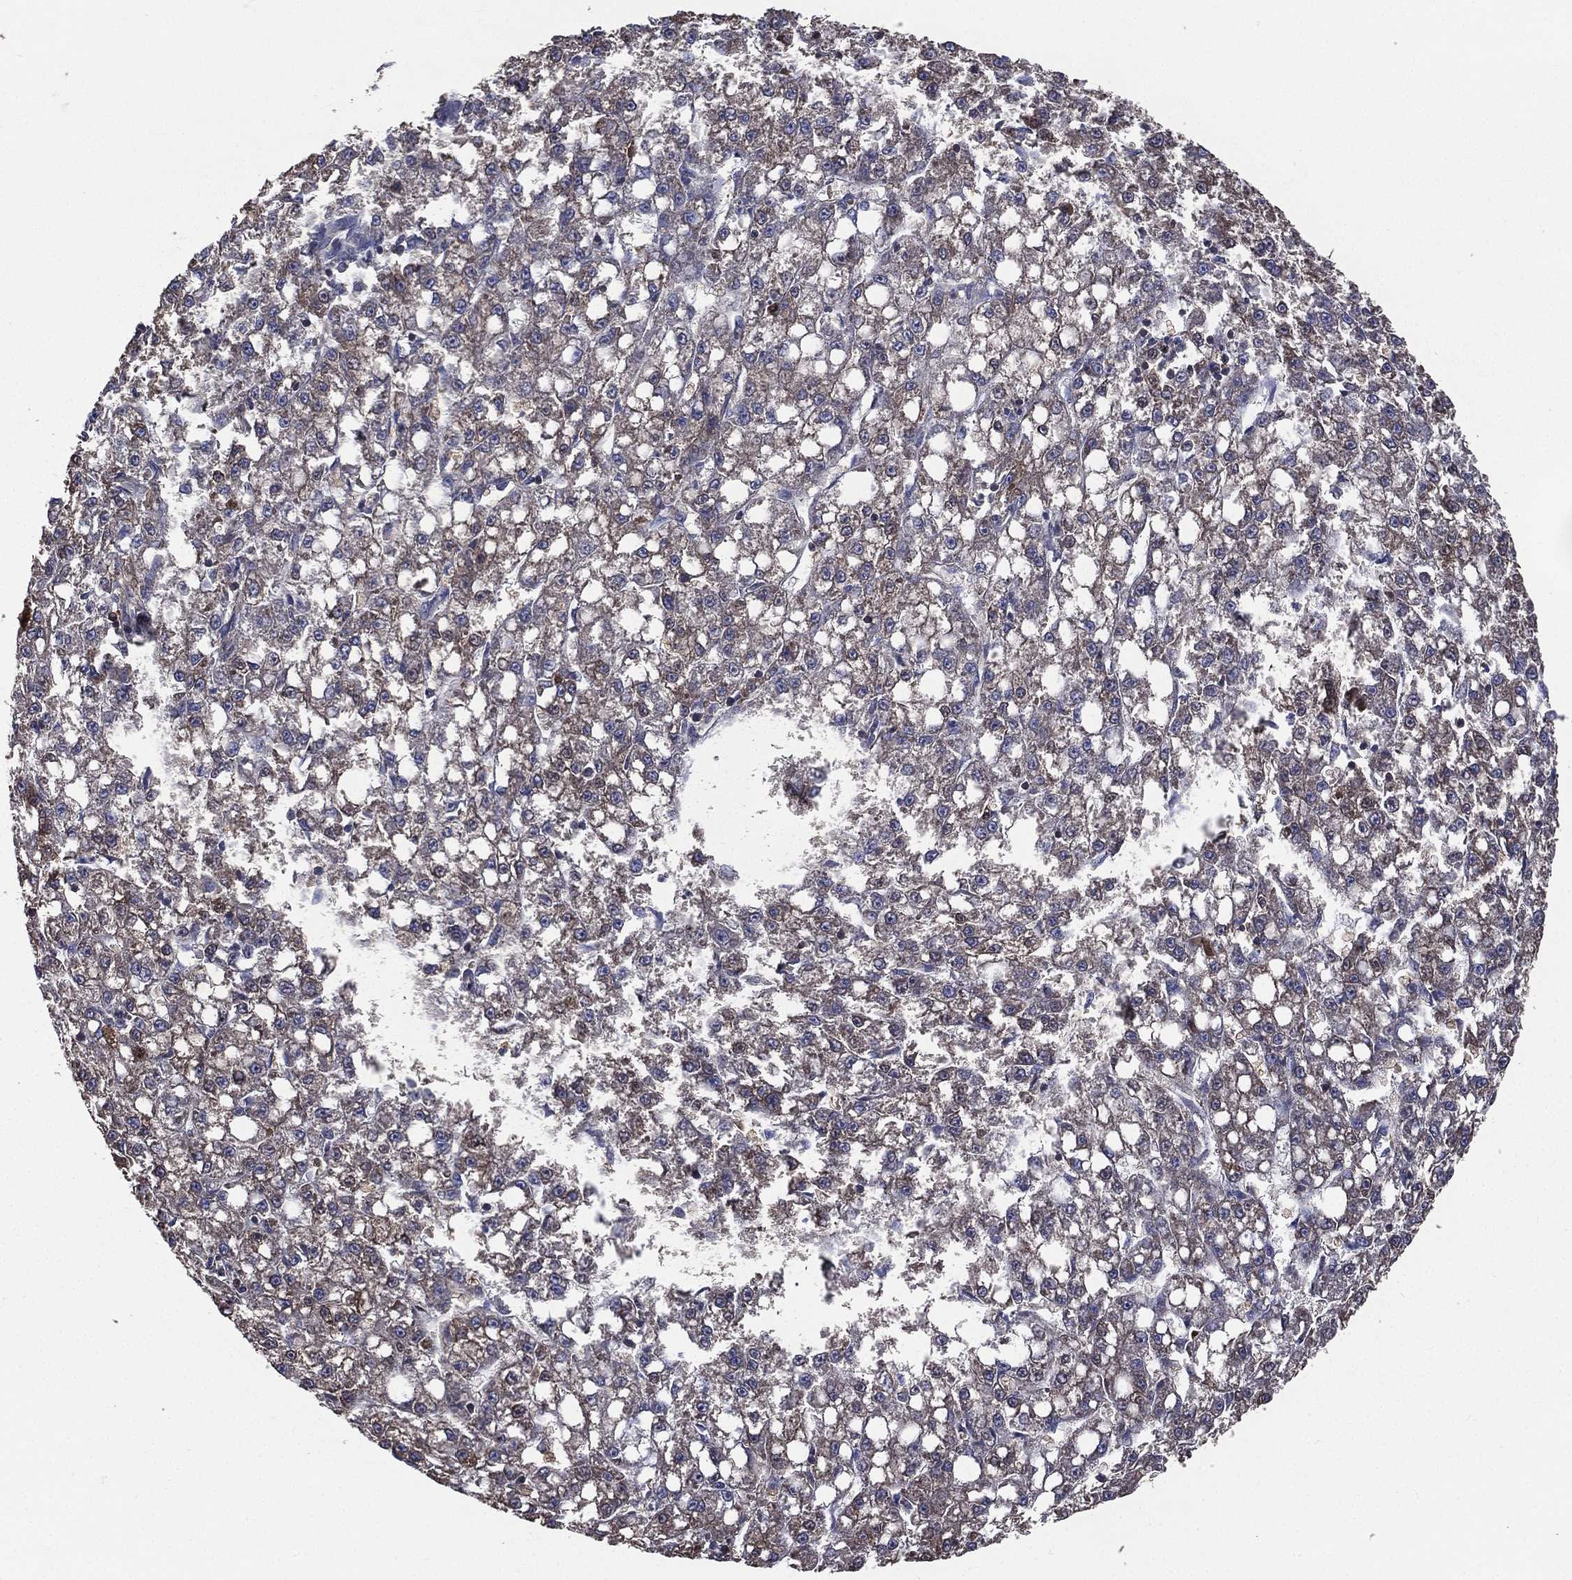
{"staining": {"intensity": "weak", "quantity": "<25%", "location": "cytoplasmic/membranous"}, "tissue": "liver cancer", "cell_type": "Tumor cells", "image_type": "cancer", "snomed": [{"axis": "morphology", "description": "Carcinoma, Hepatocellular, NOS"}, {"axis": "topography", "description": "Liver"}], "caption": "High magnification brightfield microscopy of liver cancer (hepatocellular carcinoma) stained with DAB (brown) and counterstained with hematoxylin (blue): tumor cells show no significant staining. The staining was performed using DAB (3,3'-diaminobenzidine) to visualize the protein expression in brown, while the nuclei were stained in blue with hematoxylin (Magnification: 20x).", "gene": "SARS1", "patient": {"sex": "female", "age": 65}}